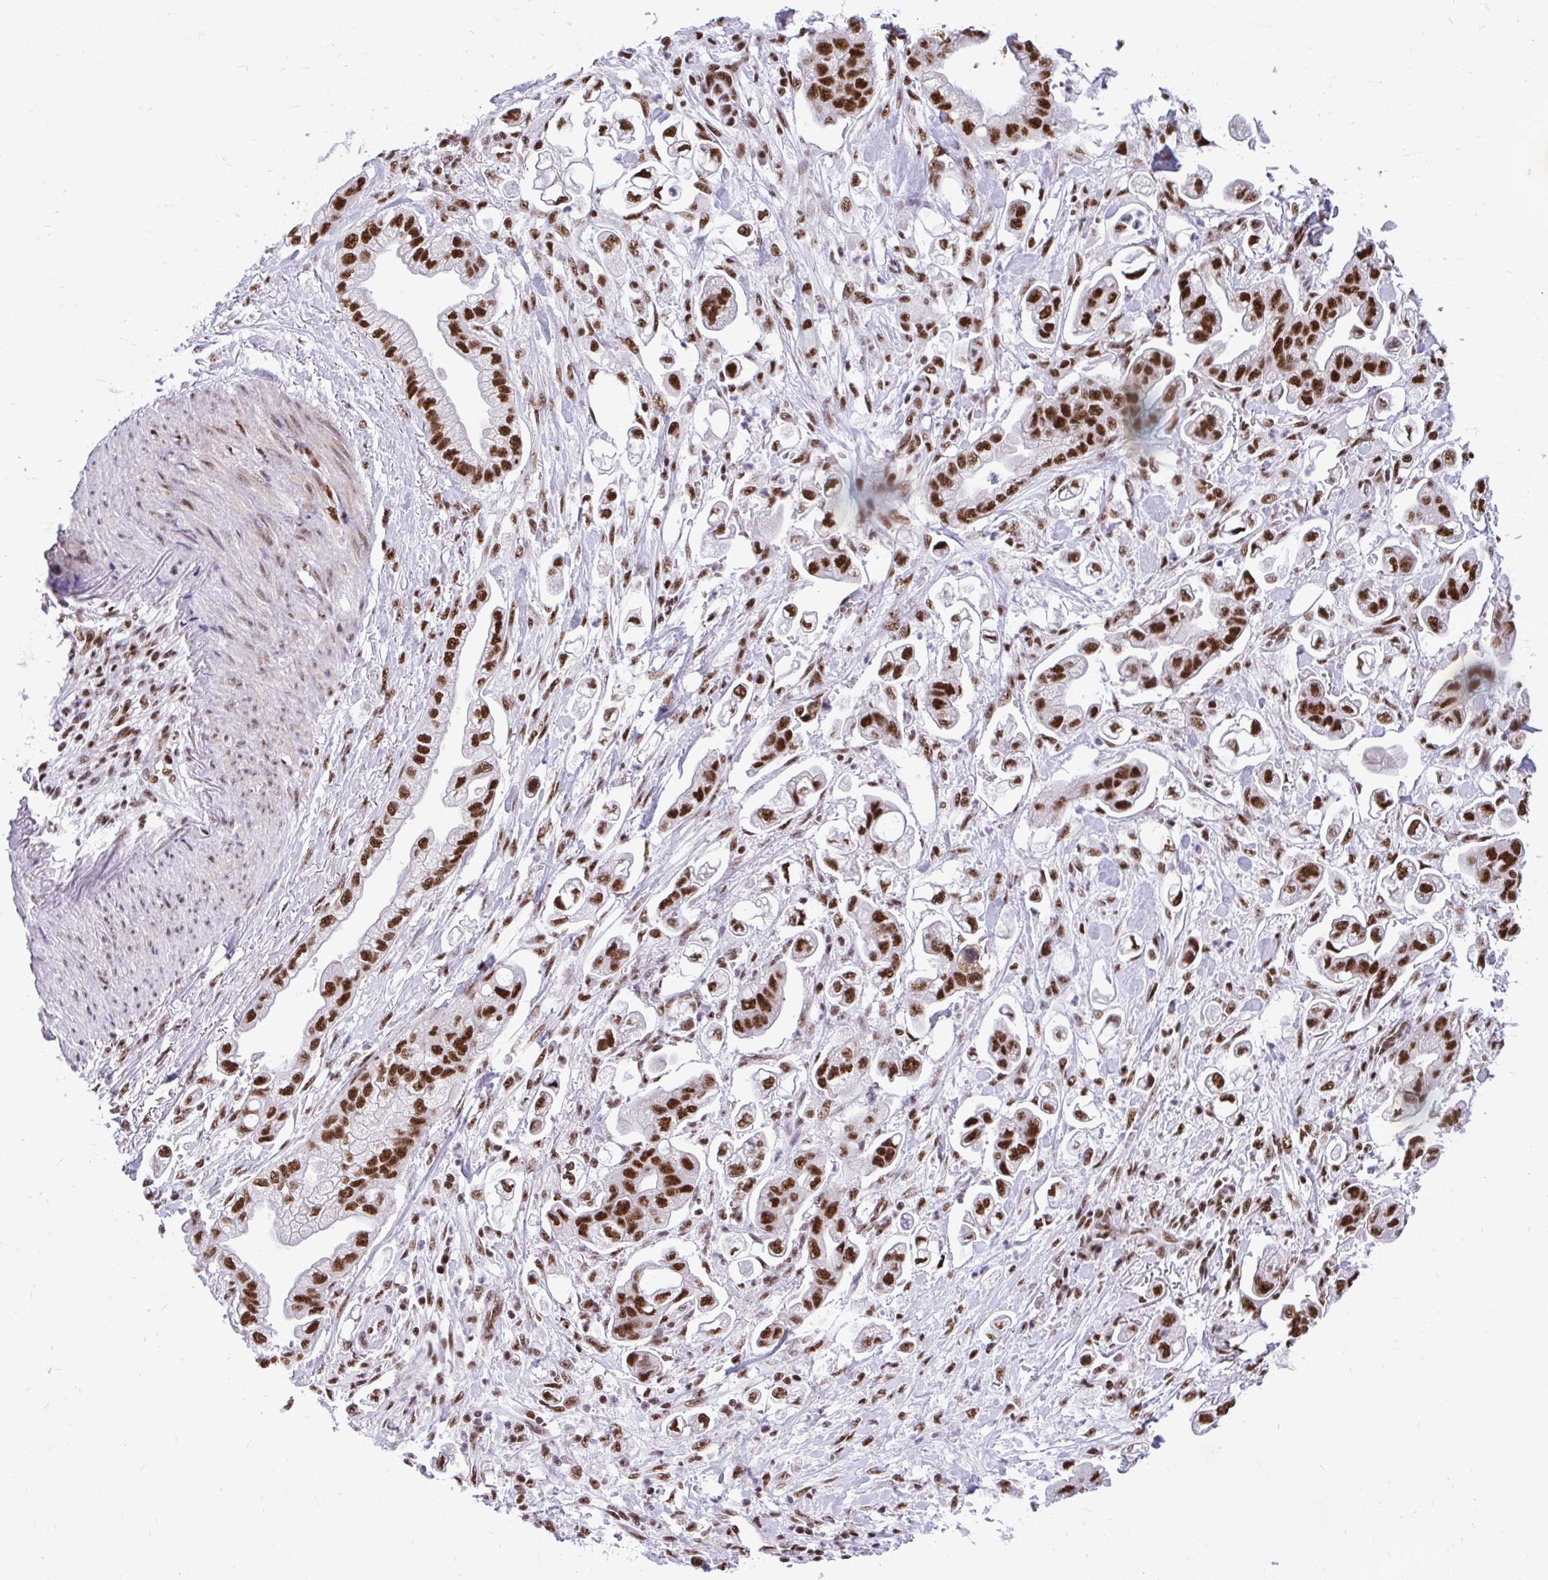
{"staining": {"intensity": "strong", "quantity": ">75%", "location": "nuclear"}, "tissue": "stomach cancer", "cell_type": "Tumor cells", "image_type": "cancer", "snomed": [{"axis": "morphology", "description": "Adenocarcinoma, NOS"}, {"axis": "topography", "description": "Stomach"}], "caption": "This is a photomicrograph of immunohistochemistry (IHC) staining of adenocarcinoma (stomach), which shows strong staining in the nuclear of tumor cells.", "gene": "PRPF19", "patient": {"sex": "male", "age": 62}}